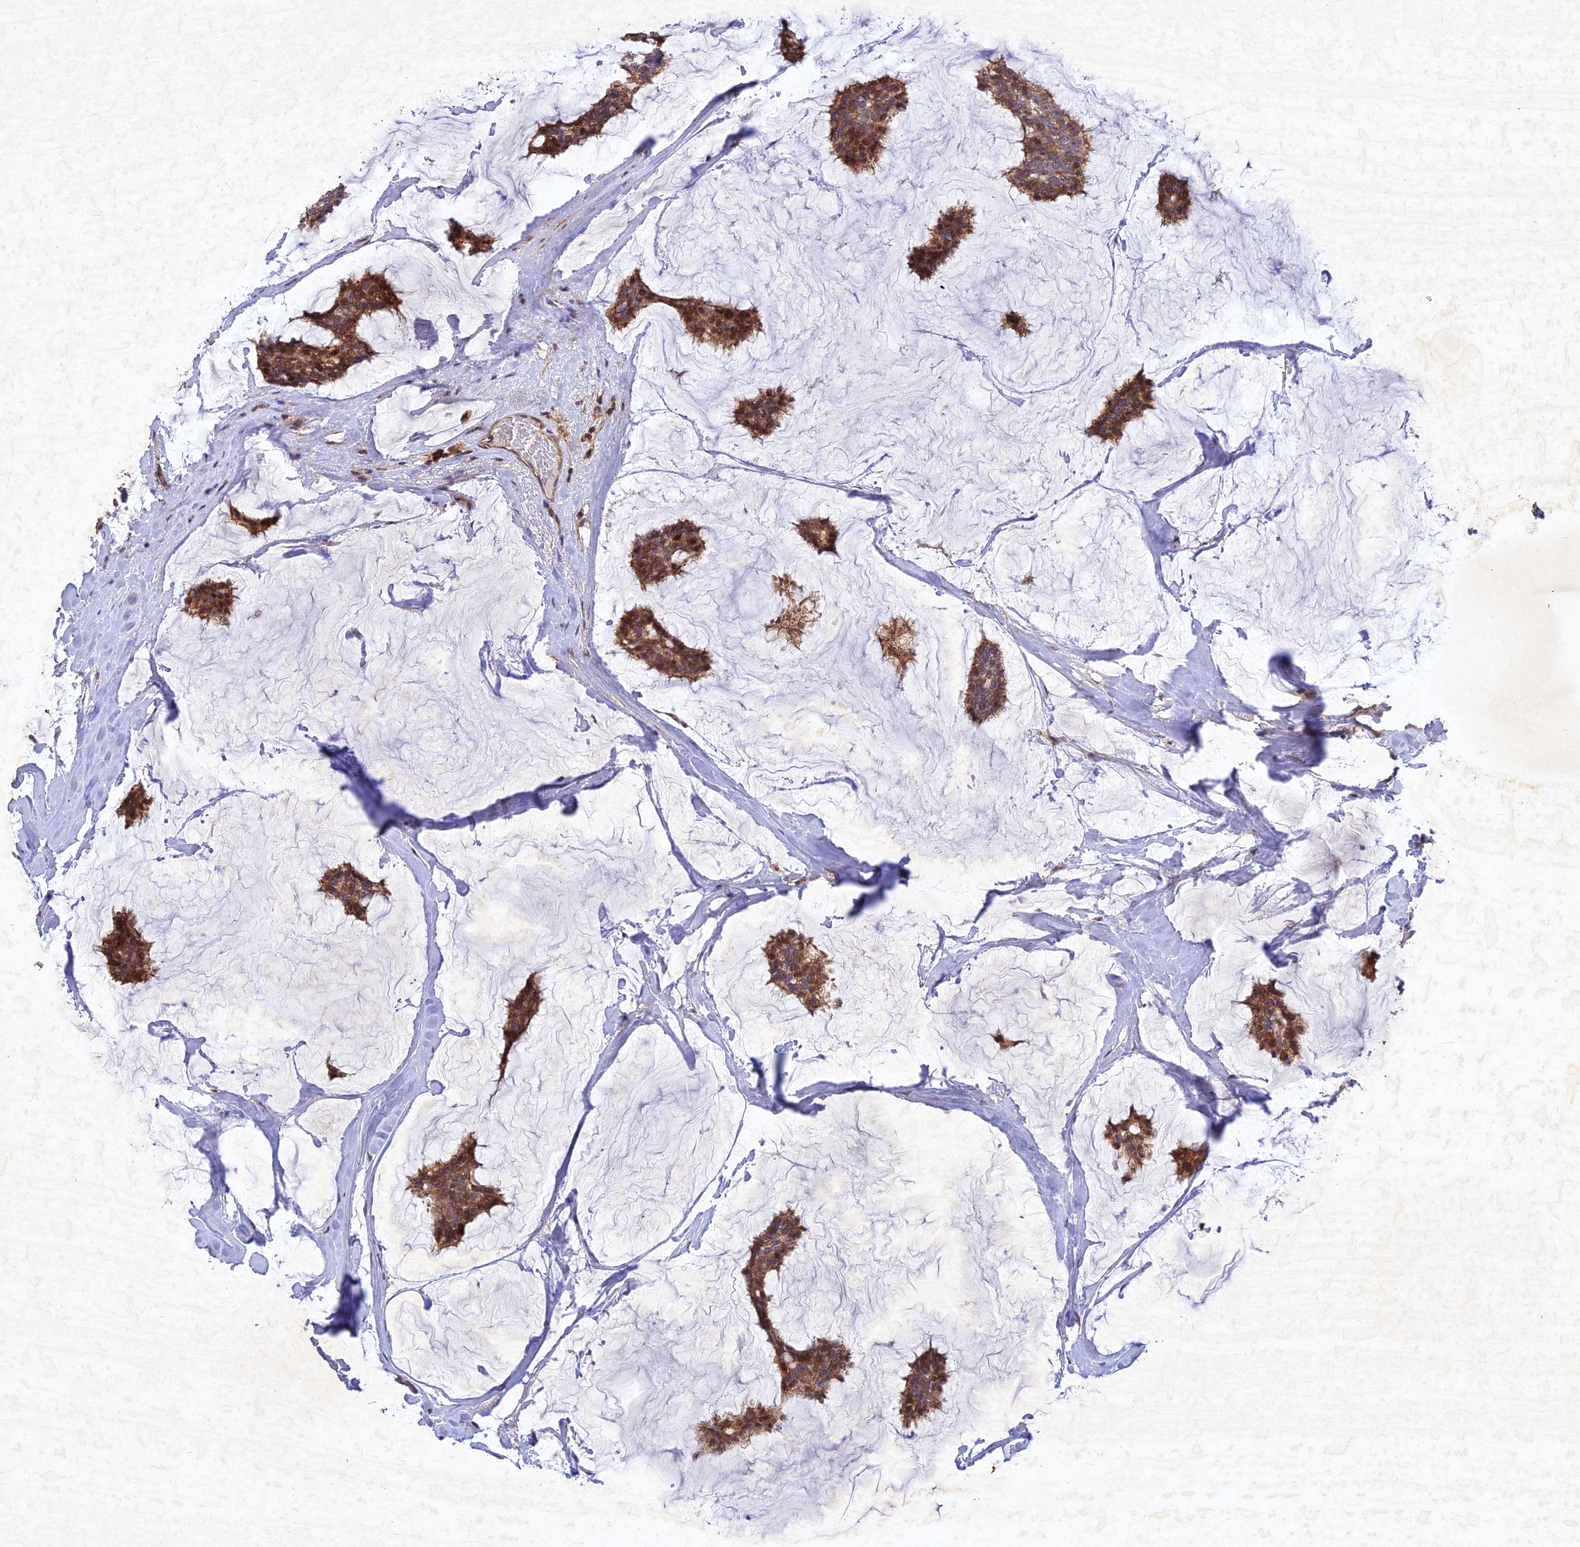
{"staining": {"intensity": "moderate", "quantity": ">75%", "location": "cytoplasmic/membranous,nuclear"}, "tissue": "breast cancer", "cell_type": "Tumor cells", "image_type": "cancer", "snomed": [{"axis": "morphology", "description": "Duct carcinoma"}, {"axis": "topography", "description": "Breast"}], "caption": "Breast cancer (intraductal carcinoma) stained with immunohistochemistry (IHC) exhibits moderate cytoplasmic/membranous and nuclear staining in approximately >75% of tumor cells. (DAB (3,3'-diaminobenzidine) IHC with brightfield microscopy, high magnification).", "gene": "RELCH", "patient": {"sex": "female", "age": 93}}